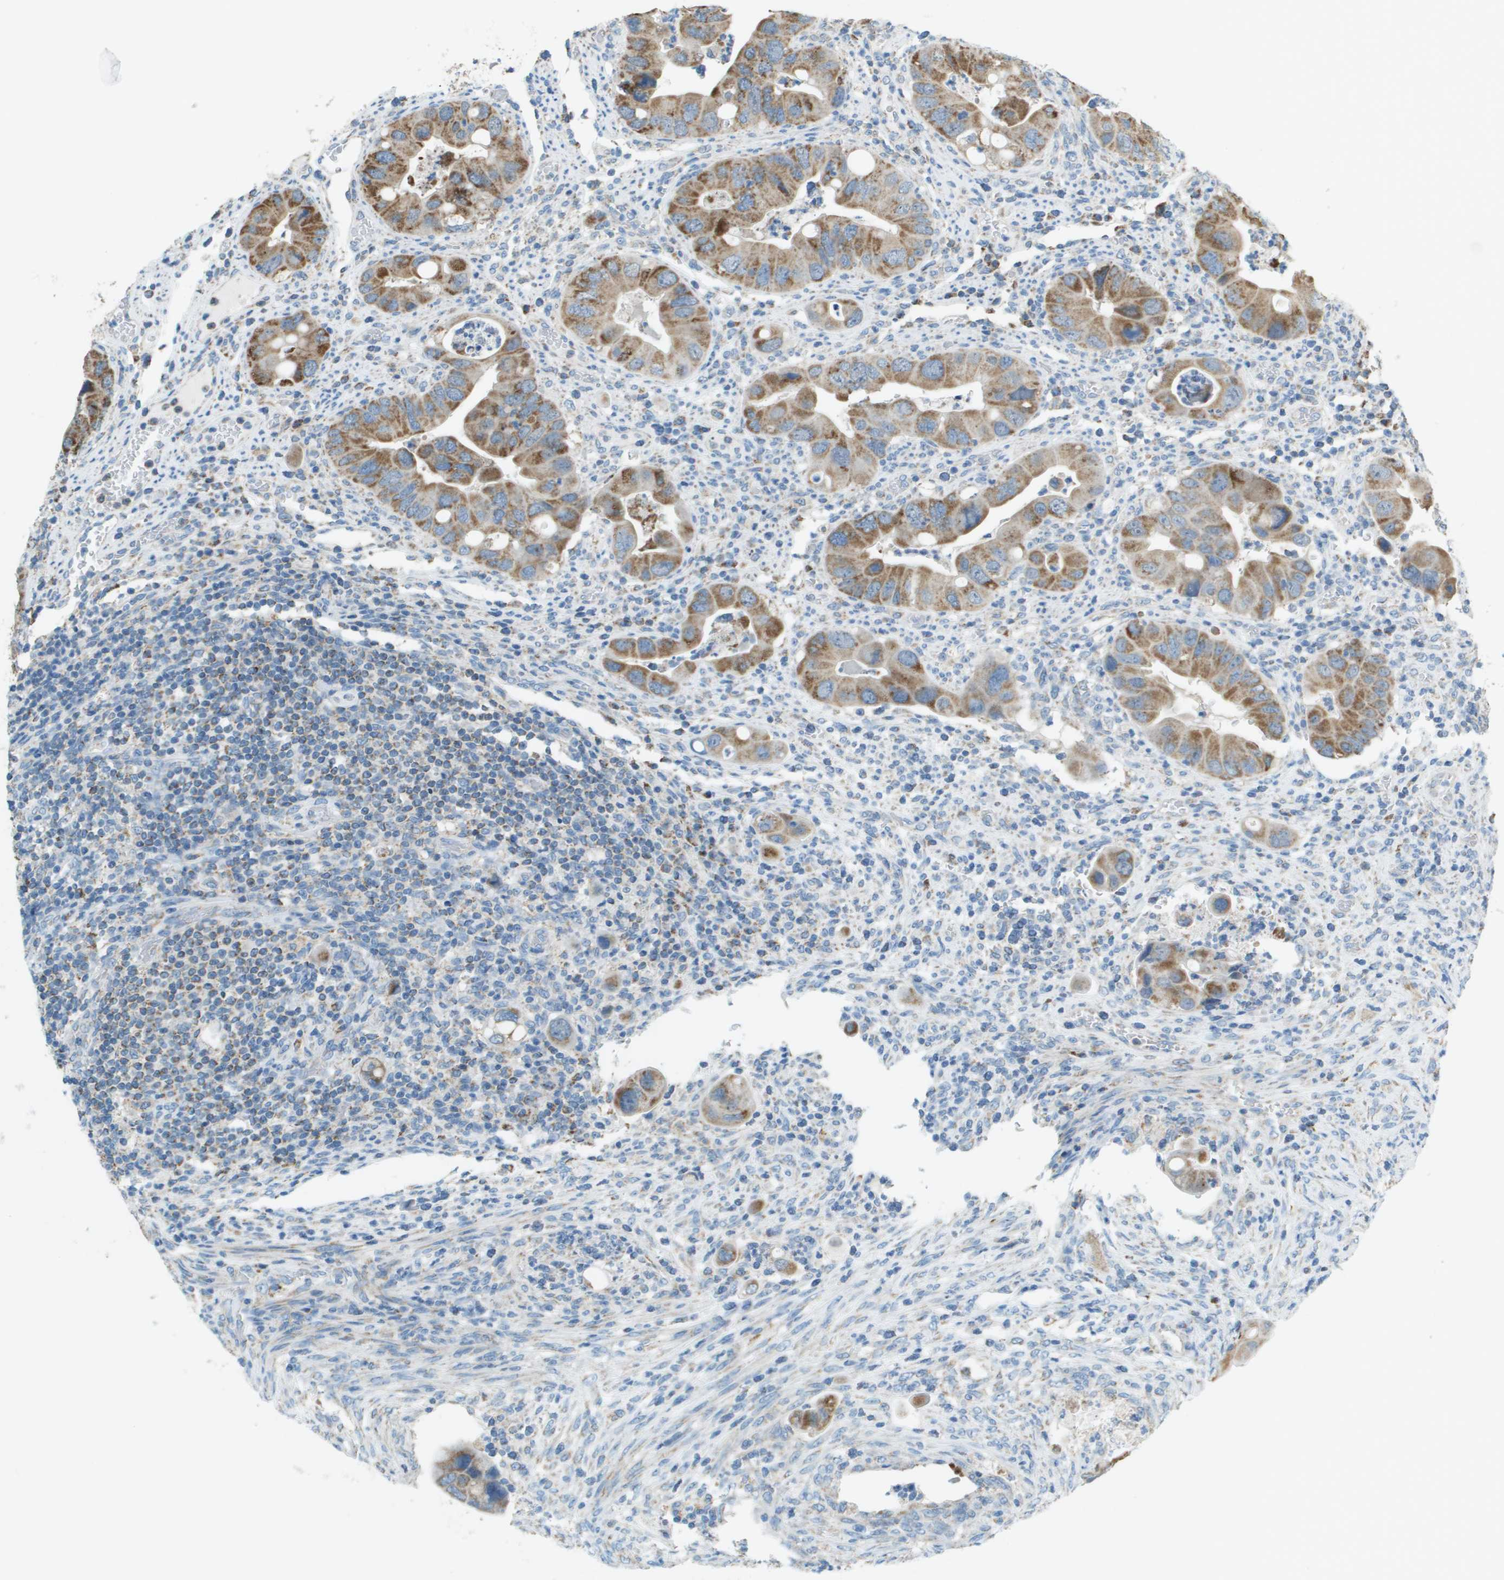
{"staining": {"intensity": "moderate", "quantity": ">75%", "location": "cytoplasmic/membranous"}, "tissue": "colorectal cancer", "cell_type": "Tumor cells", "image_type": "cancer", "snomed": [{"axis": "morphology", "description": "Adenocarcinoma, NOS"}, {"axis": "topography", "description": "Rectum"}], "caption": "Tumor cells display moderate cytoplasmic/membranous expression in about >75% of cells in colorectal adenocarcinoma.", "gene": "FH", "patient": {"sex": "female", "age": 57}}